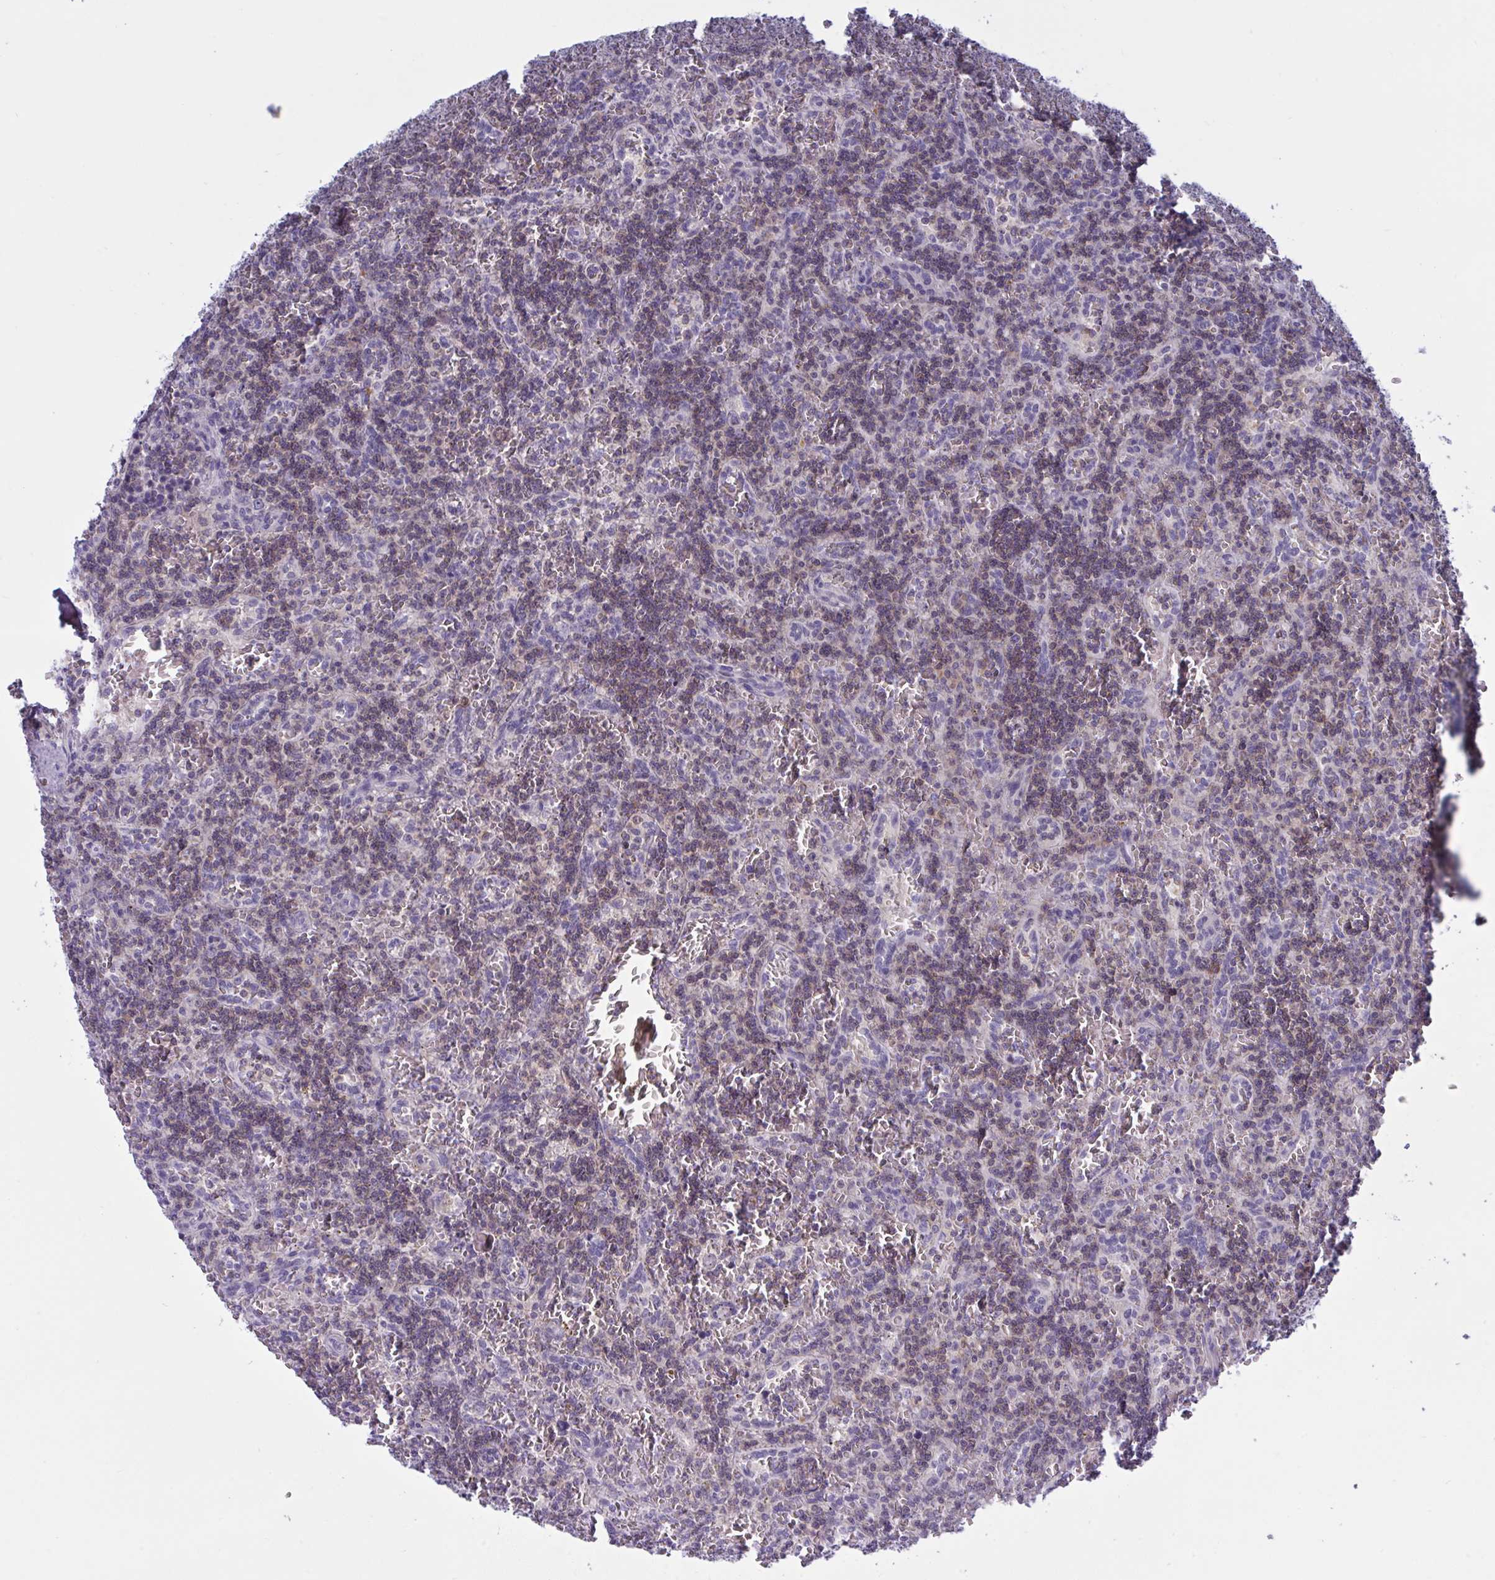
{"staining": {"intensity": "weak", "quantity": "25%-75%", "location": "cytoplasmic/membranous"}, "tissue": "lymphoma", "cell_type": "Tumor cells", "image_type": "cancer", "snomed": [{"axis": "morphology", "description": "Malignant lymphoma, non-Hodgkin's type, Low grade"}, {"axis": "topography", "description": "Spleen"}], "caption": "Immunohistochemical staining of human malignant lymphoma, non-Hodgkin's type (low-grade) shows weak cytoplasmic/membranous protein staining in approximately 25%-75% of tumor cells. The protein of interest is shown in brown color, while the nuclei are stained blue.", "gene": "TANK", "patient": {"sex": "male", "age": 73}}